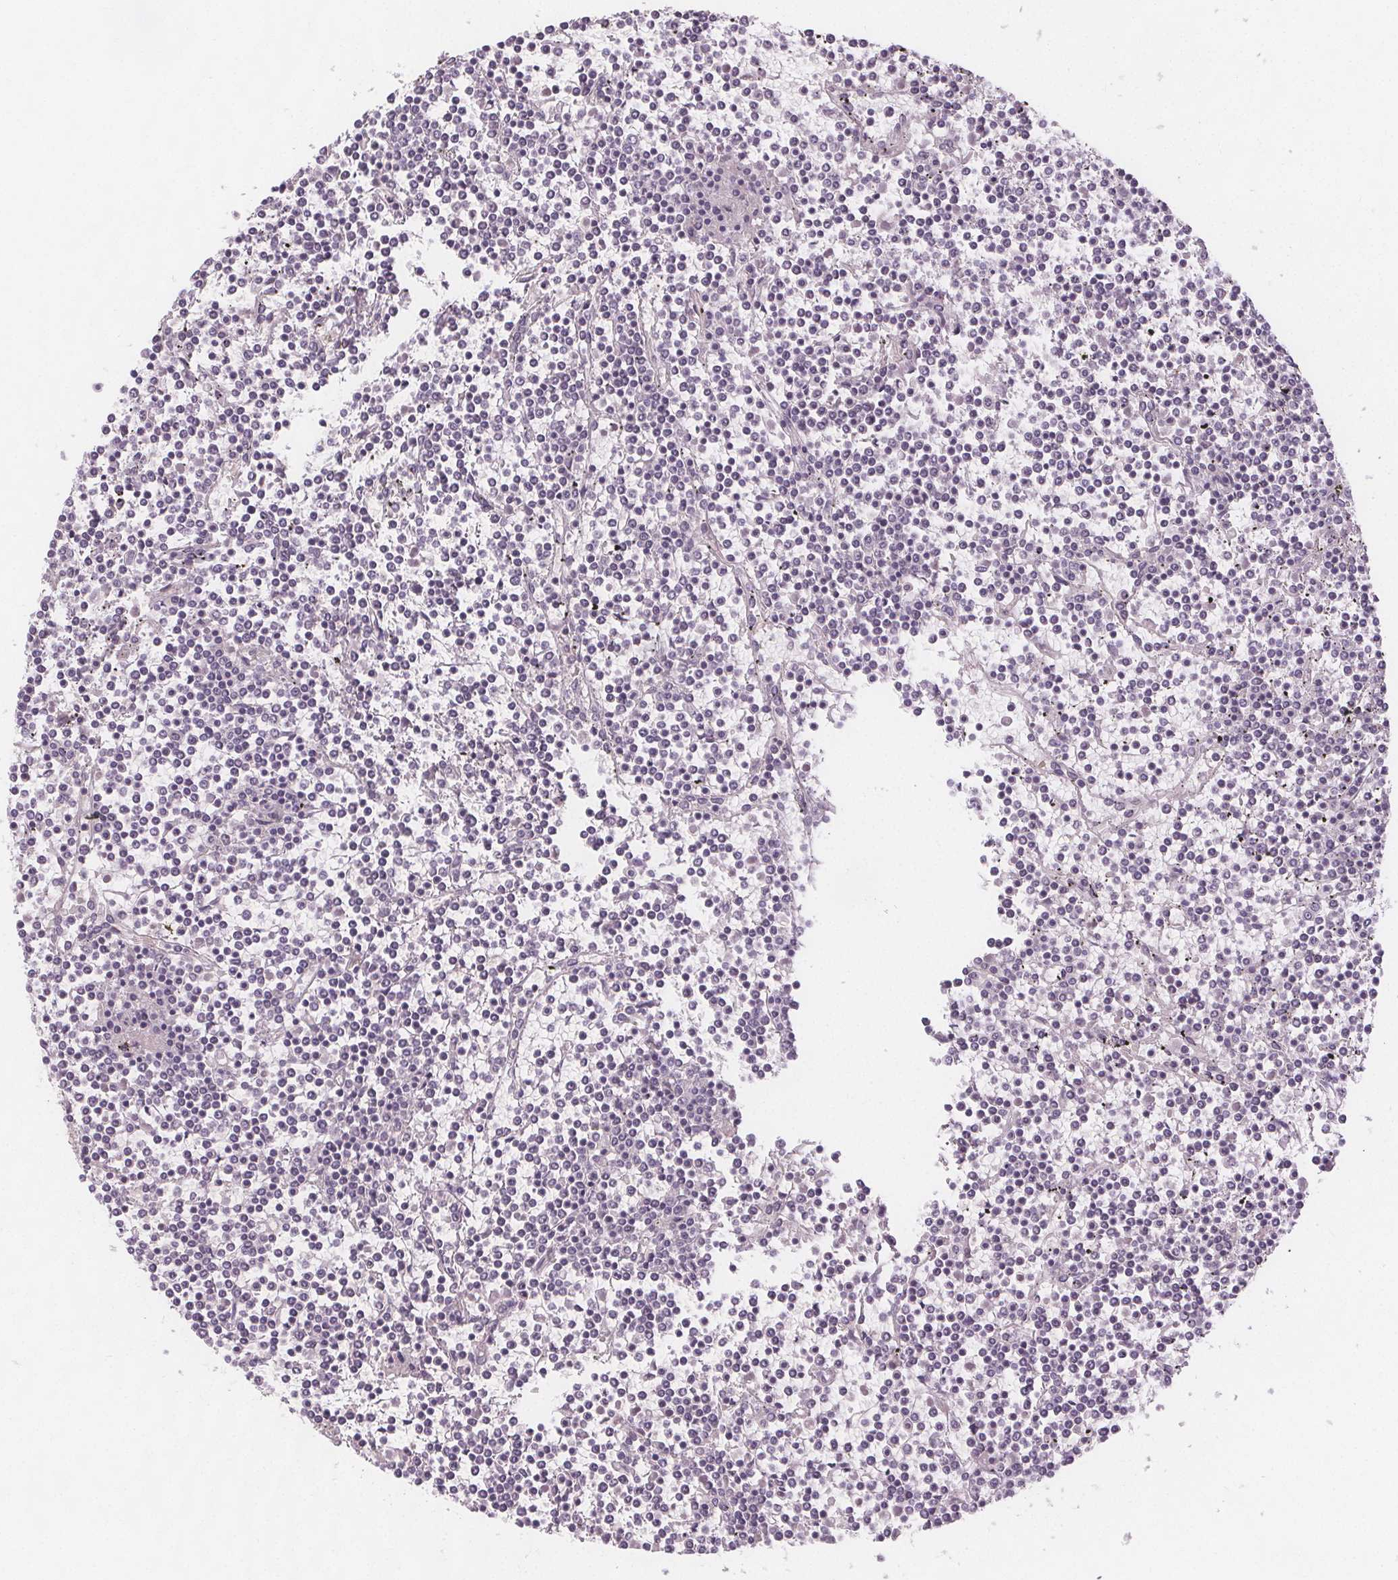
{"staining": {"intensity": "negative", "quantity": "none", "location": "none"}, "tissue": "lymphoma", "cell_type": "Tumor cells", "image_type": "cancer", "snomed": [{"axis": "morphology", "description": "Malignant lymphoma, non-Hodgkin's type, Low grade"}, {"axis": "topography", "description": "Spleen"}], "caption": "Immunohistochemistry micrograph of lymphoma stained for a protein (brown), which reveals no positivity in tumor cells.", "gene": "VNN1", "patient": {"sex": "female", "age": 19}}